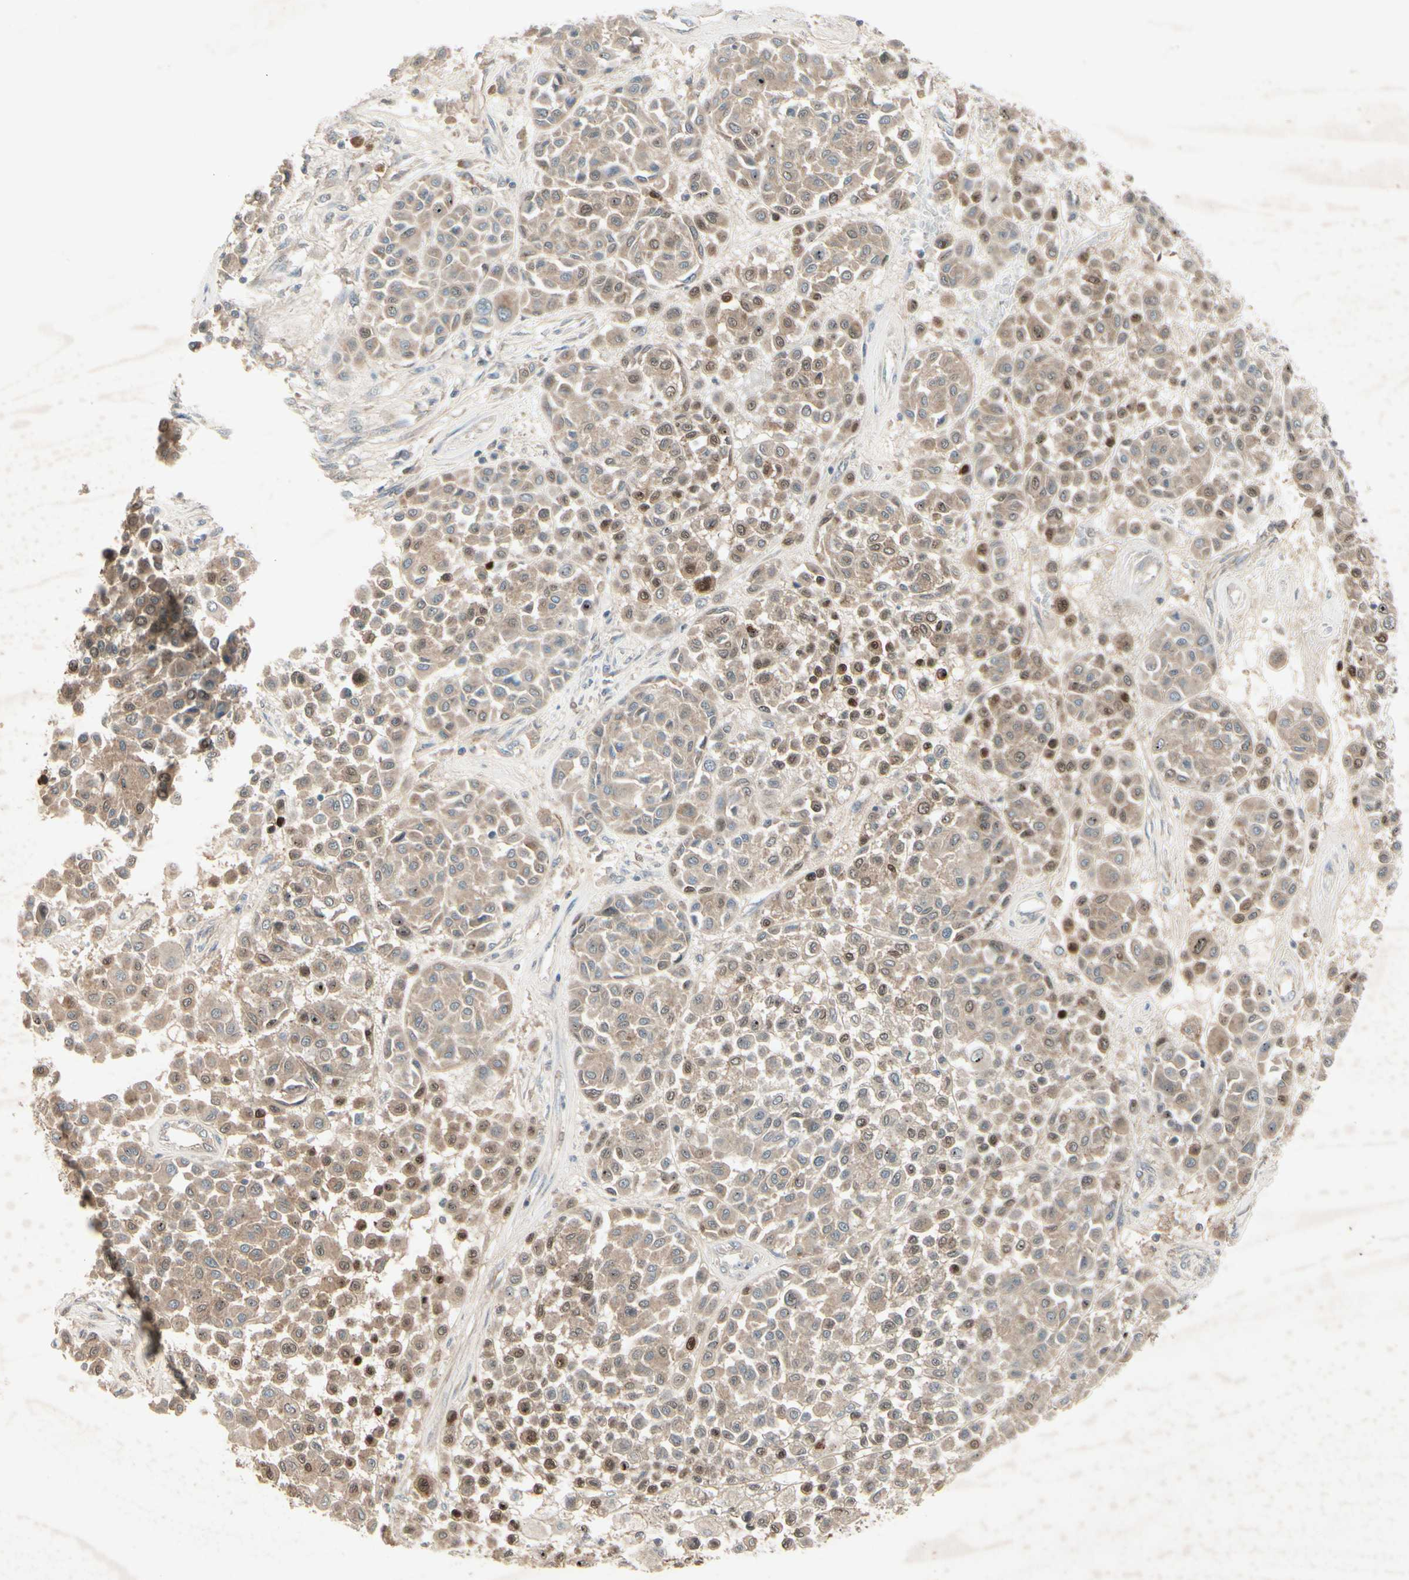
{"staining": {"intensity": "strong", "quantity": "25%-75%", "location": "nuclear"}, "tissue": "melanoma", "cell_type": "Tumor cells", "image_type": "cancer", "snomed": [{"axis": "morphology", "description": "Malignant melanoma, Metastatic site"}, {"axis": "topography", "description": "Soft tissue"}], "caption": "A brown stain labels strong nuclear positivity of a protein in malignant melanoma (metastatic site) tumor cells.", "gene": "FHDC1", "patient": {"sex": "male", "age": 41}}